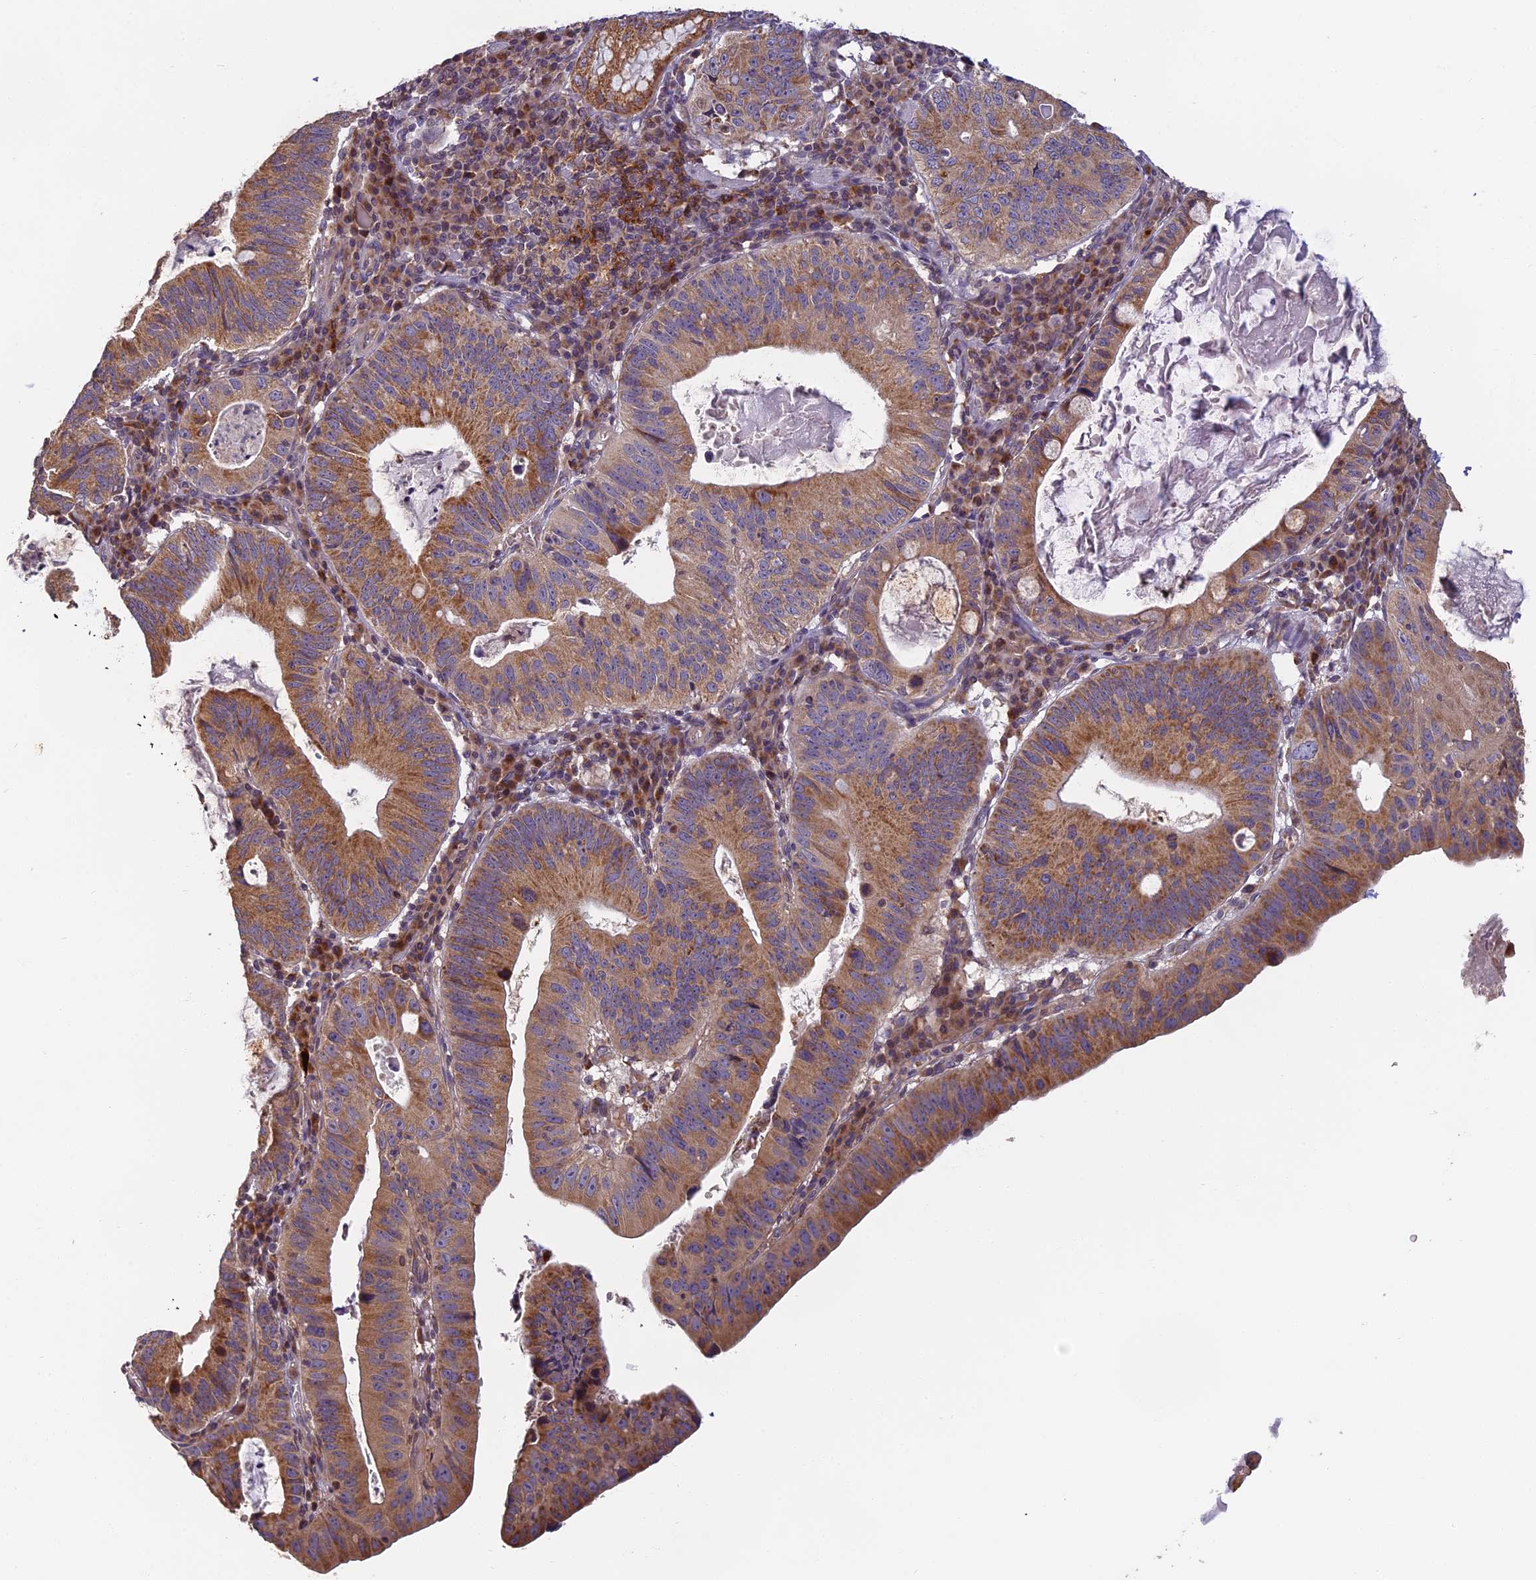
{"staining": {"intensity": "moderate", "quantity": ">75%", "location": "cytoplasmic/membranous"}, "tissue": "stomach cancer", "cell_type": "Tumor cells", "image_type": "cancer", "snomed": [{"axis": "morphology", "description": "Adenocarcinoma, NOS"}, {"axis": "topography", "description": "Stomach"}], "caption": "Adenocarcinoma (stomach) was stained to show a protein in brown. There is medium levels of moderate cytoplasmic/membranous expression in about >75% of tumor cells.", "gene": "EDAR", "patient": {"sex": "male", "age": 59}}